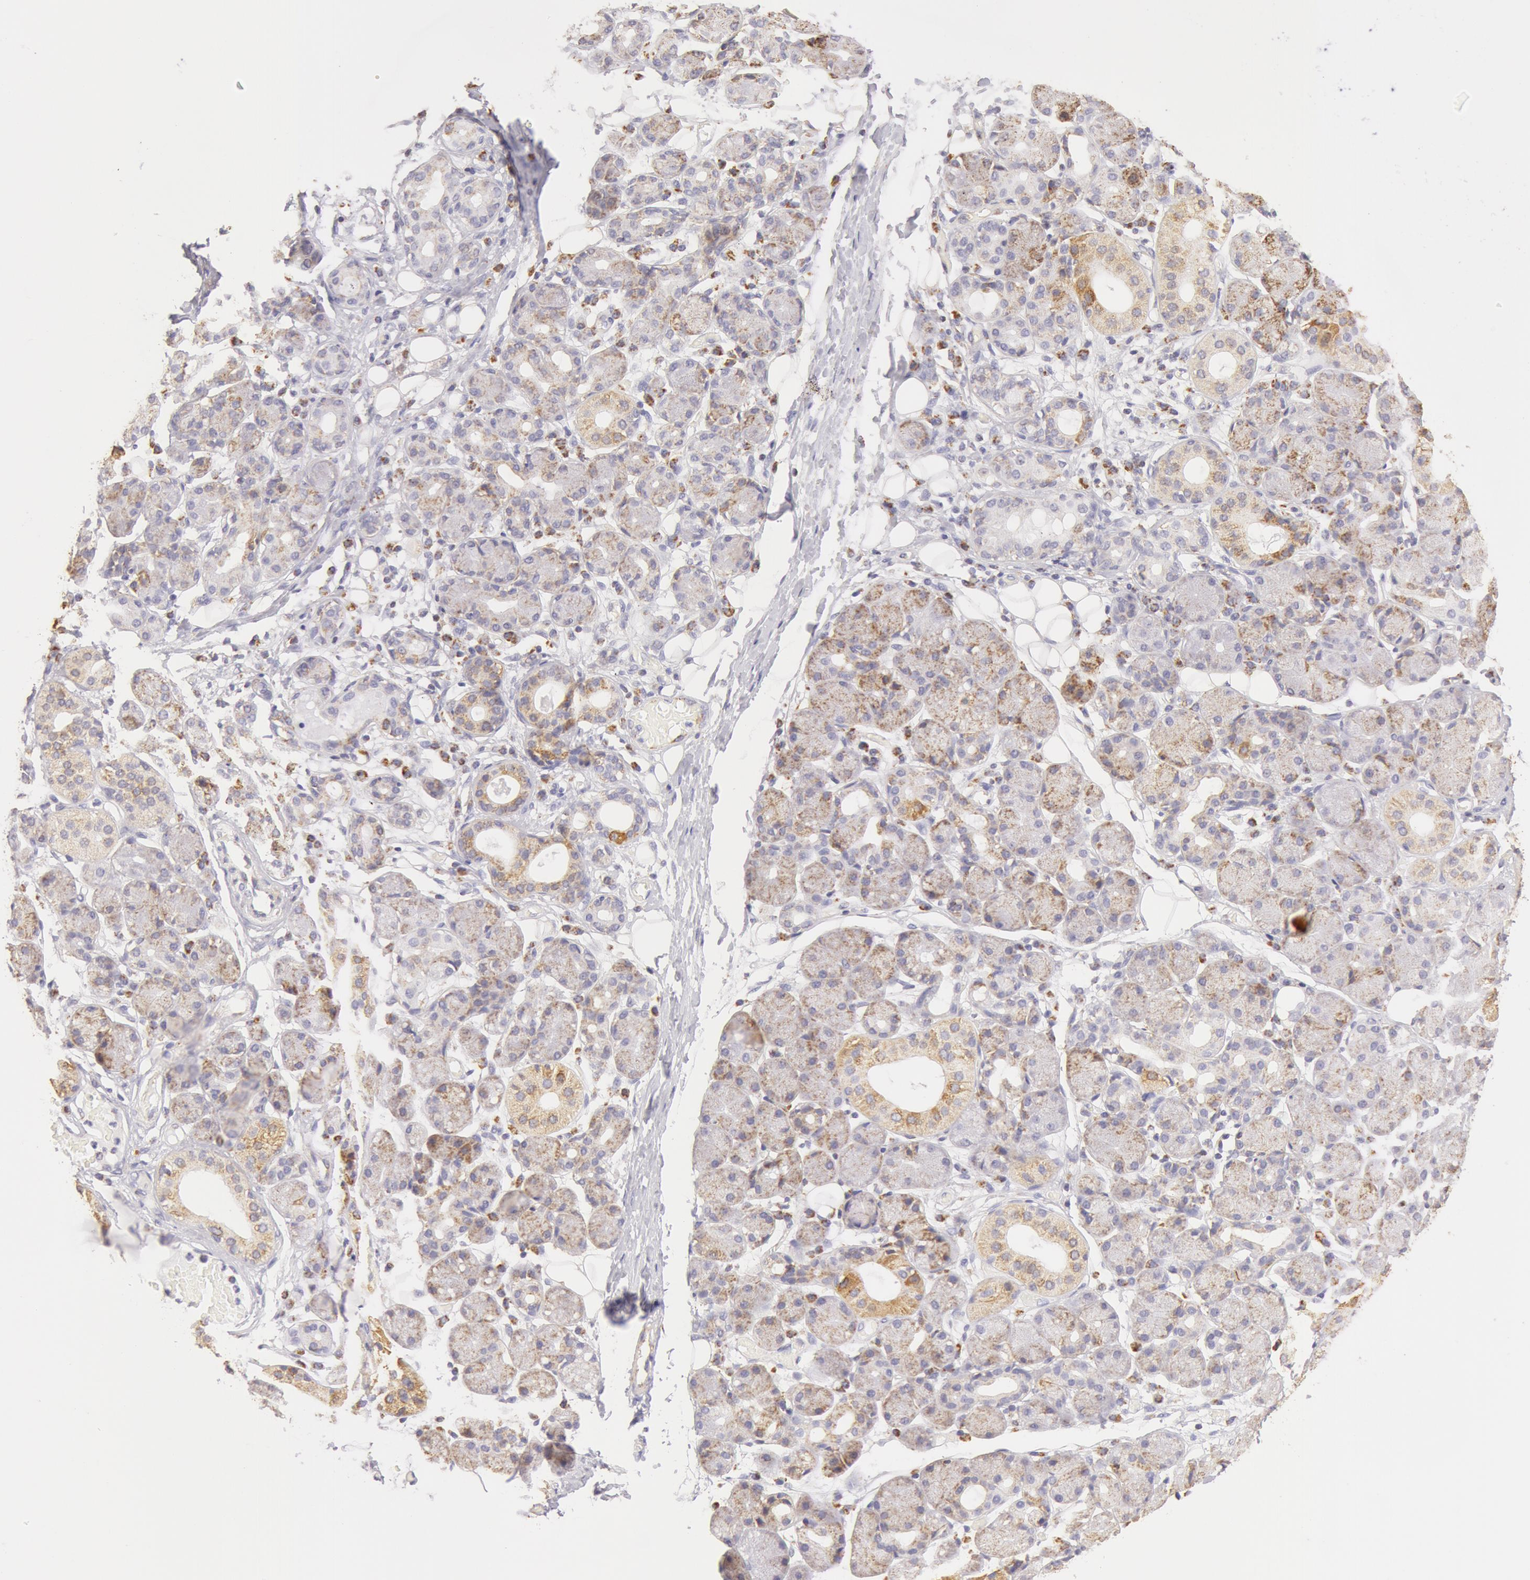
{"staining": {"intensity": "weak", "quantity": "25%-75%", "location": "cytoplasmic/membranous"}, "tissue": "salivary gland", "cell_type": "Glandular cells", "image_type": "normal", "snomed": [{"axis": "morphology", "description": "Normal tissue, NOS"}, {"axis": "topography", "description": "Salivary gland"}, {"axis": "topography", "description": "Peripheral nerve tissue"}], "caption": "Protein staining reveals weak cytoplasmic/membranous positivity in approximately 25%-75% of glandular cells in benign salivary gland. Nuclei are stained in blue.", "gene": "ATP5F1B", "patient": {"sex": "male", "age": 62}}